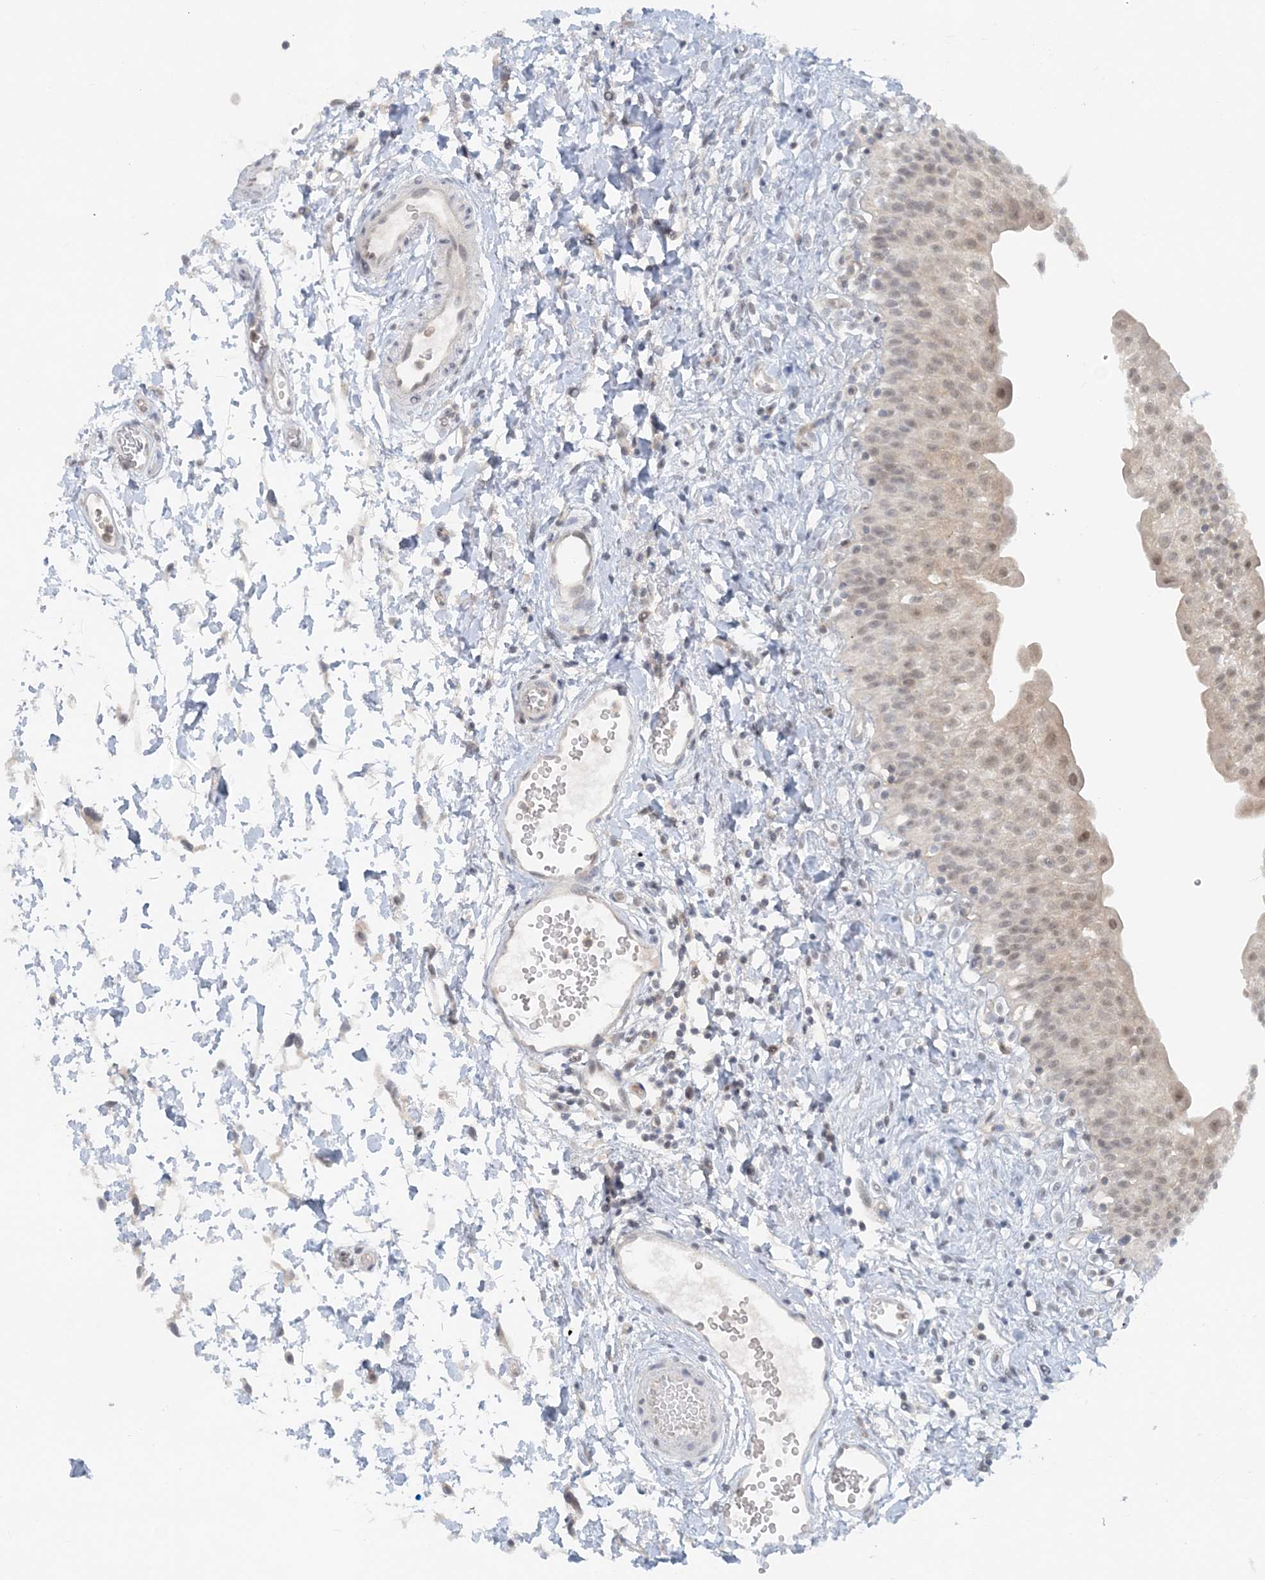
{"staining": {"intensity": "weak", "quantity": "25%-75%", "location": "cytoplasmic/membranous,nuclear"}, "tissue": "urinary bladder", "cell_type": "Urothelial cells", "image_type": "normal", "snomed": [{"axis": "morphology", "description": "Normal tissue, NOS"}, {"axis": "topography", "description": "Urinary bladder"}], "caption": "An image of urinary bladder stained for a protein demonstrates weak cytoplasmic/membranous,nuclear brown staining in urothelial cells.", "gene": "ATP11A", "patient": {"sex": "male", "age": 51}}